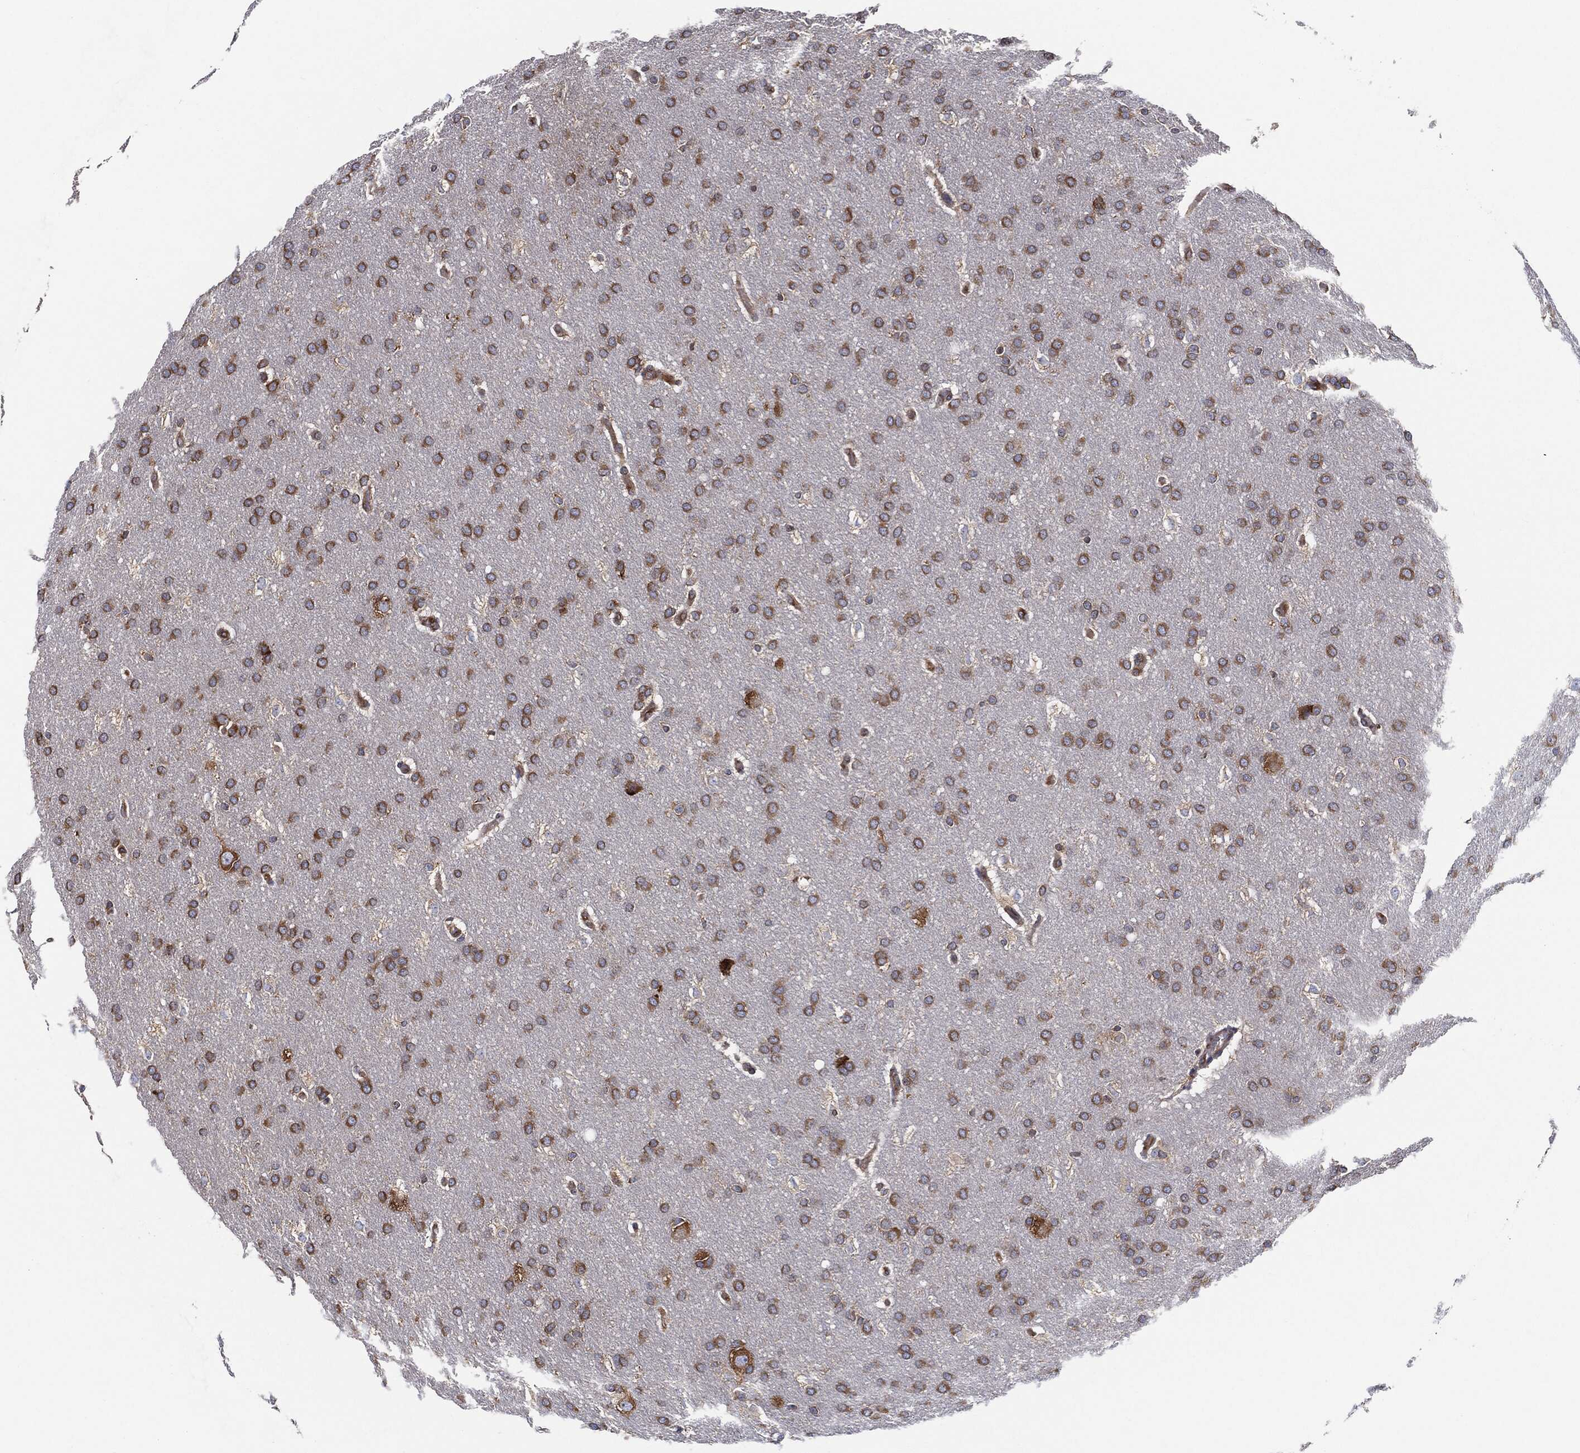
{"staining": {"intensity": "moderate", "quantity": ">75%", "location": "cytoplasmic/membranous"}, "tissue": "glioma", "cell_type": "Tumor cells", "image_type": "cancer", "snomed": [{"axis": "morphology", "description": "Glioma, malignant, Low grade"}, {"axis": "topography", "description": "Brain"}], "caption": "Protein analysis of low-grade glioma (malignant) tissue reveals moderate cytoplasmic/membranous staining in about >75% of tumor cells.", "gene": "EIF2S2", "patient": {"sex": "female", "age": 37}}